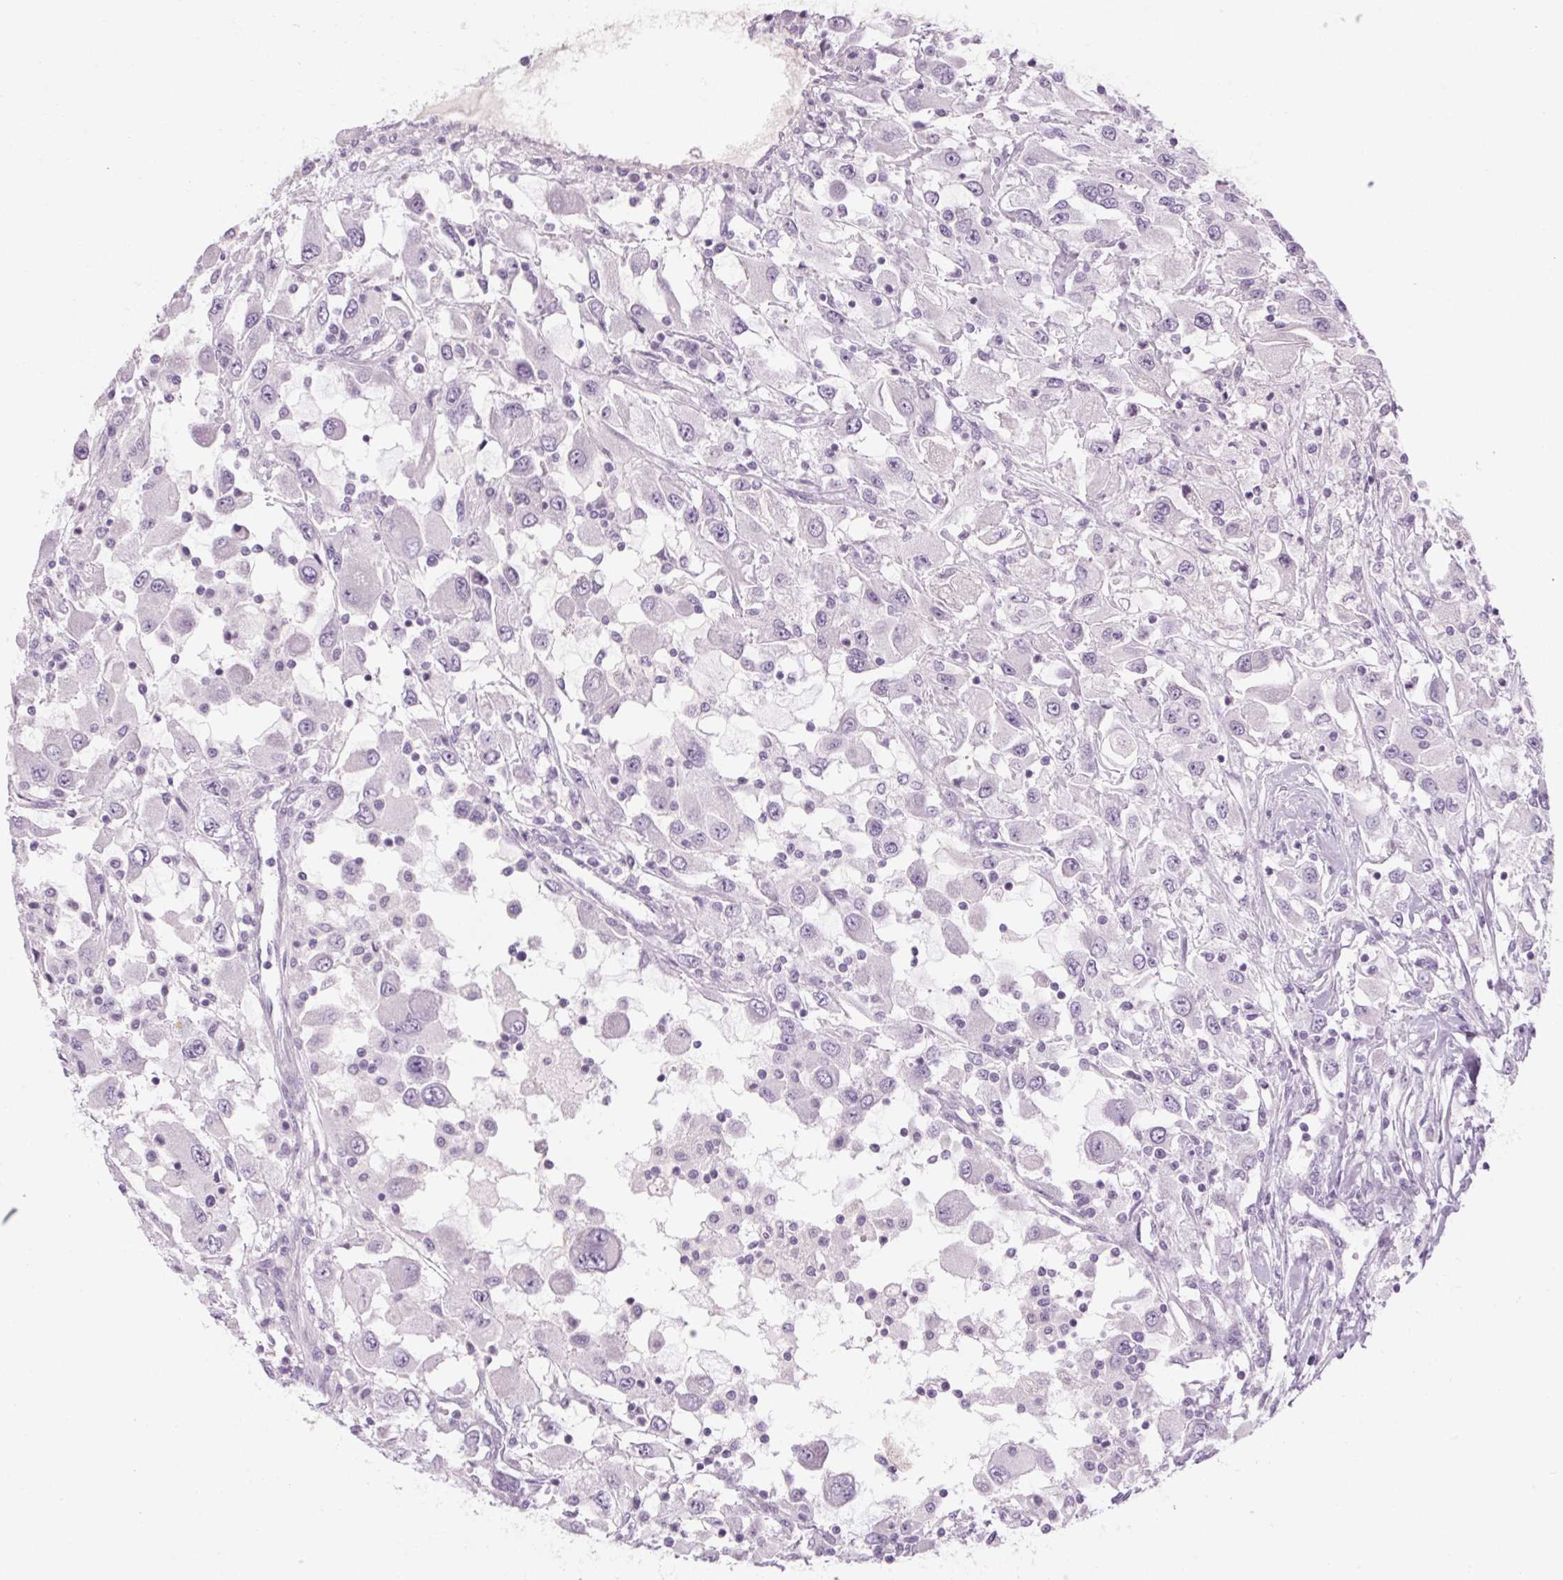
{"staining": {"intensity": "negative", "quantity": "none", "location": "none"}, "tissue": "renal cancer", "cell_type": "Tumor cells", "image_type": "cancer", "snomed": [{"axis": "morphology", "description": "Adenocarcinoma, NOS"}, {"axis": "topography", "description": "Kidney"}], "caption": "A micrograph of human renal cancer (adenocarcinoma) is negative for staining in tumor cells.", "gene": "RPTN", "patient": {"sex": "female", "age": 67}}